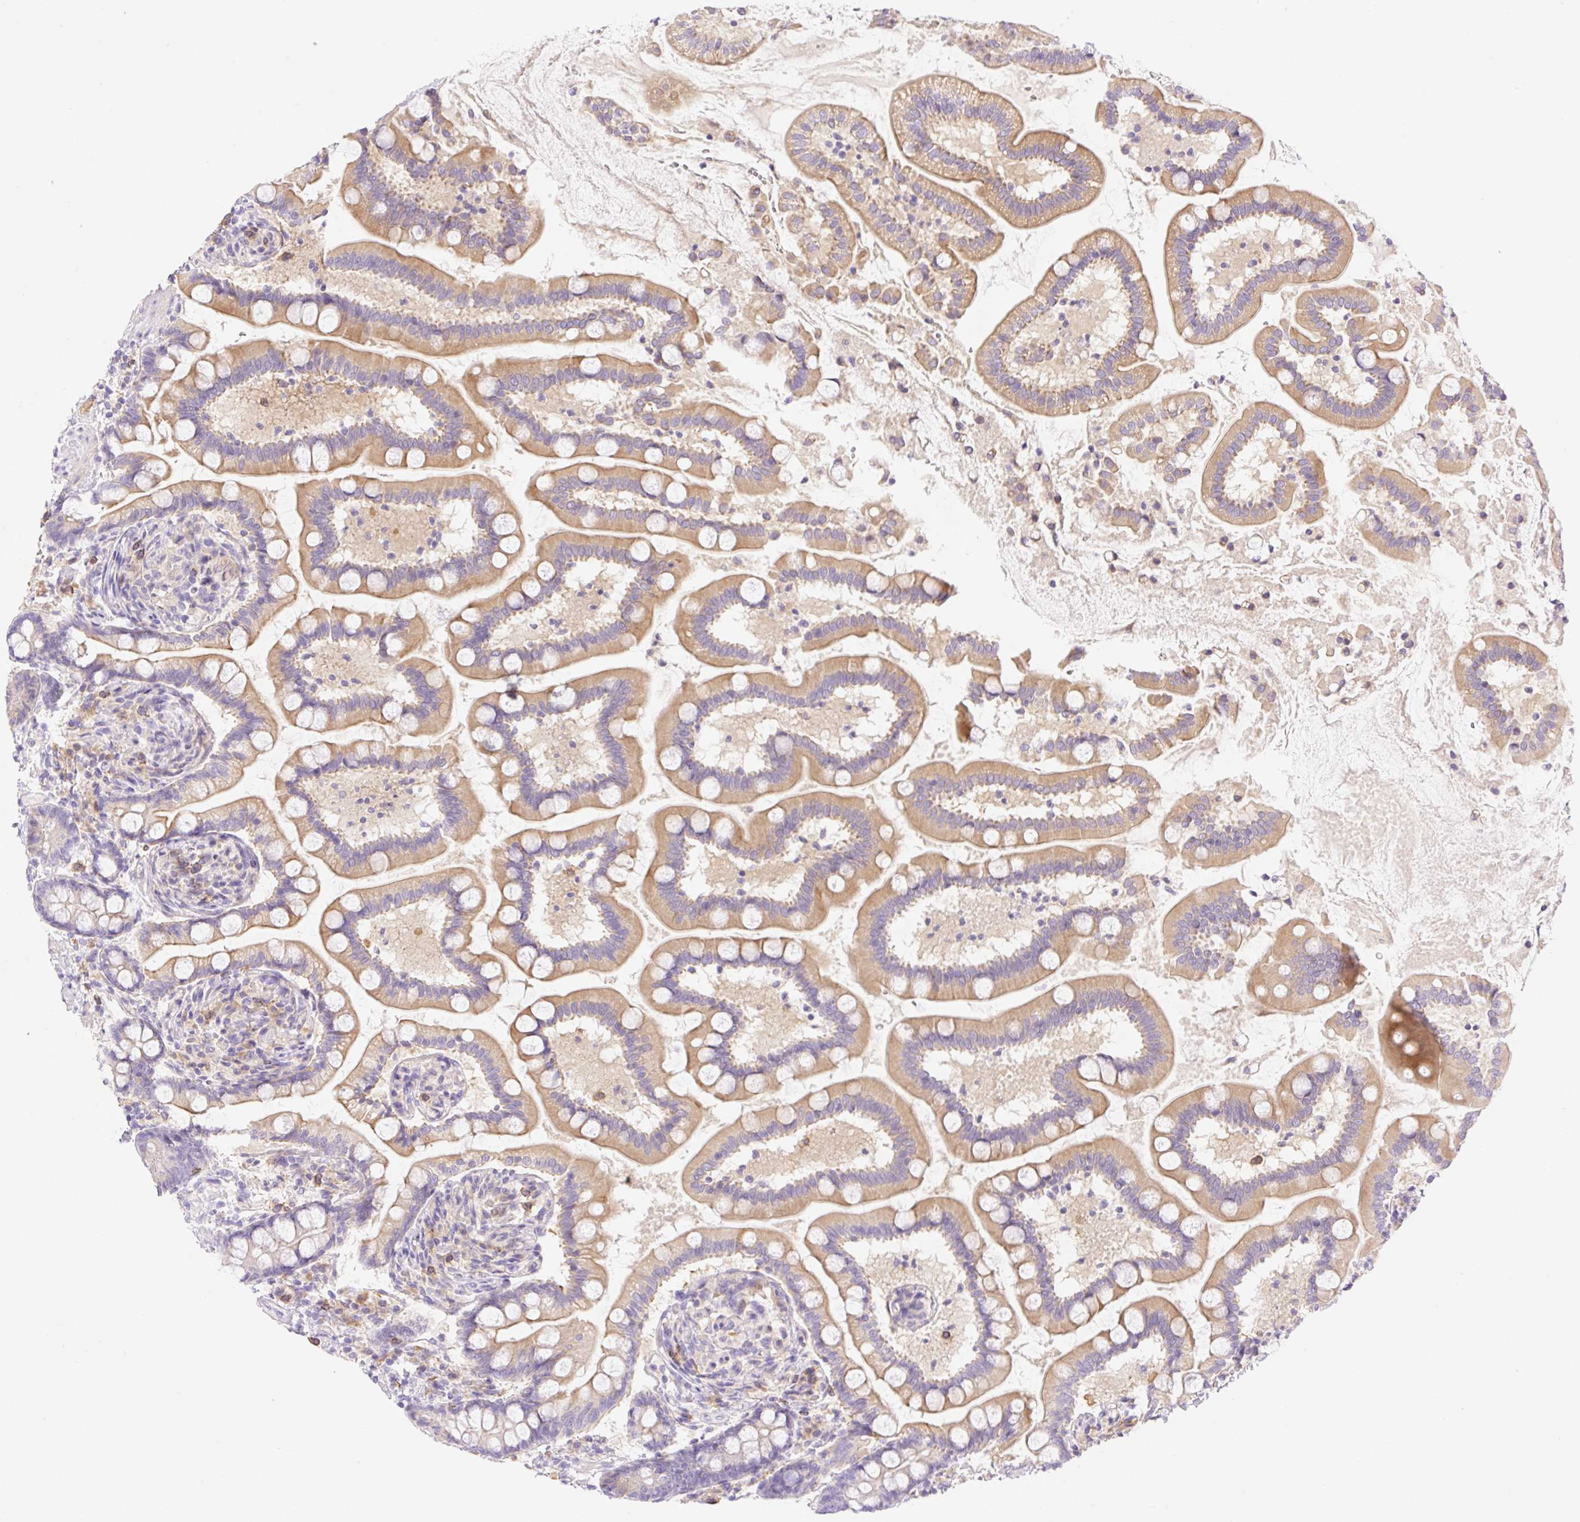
{"staining": {"intensity": "moderate", "quantity": ">75%", "location": "cytoplasmic/membranous"}, "tissue": "small intestine", "cell_type": "Glandular cells", "image_type": "normal", "snomed": [{"axis": "morphology", "description": "Normal tissue, NOS"}, {"axis": "topography", "description": "Small intestine"}], "caption": "Benign small intestine displays moderate cytoplasmic/membranous positivity in approximately >75% of glandular cells, visualized by immunohistochemistry.", "gene": "DENND5A", "patient": {"sex": "female", "age": 64}}